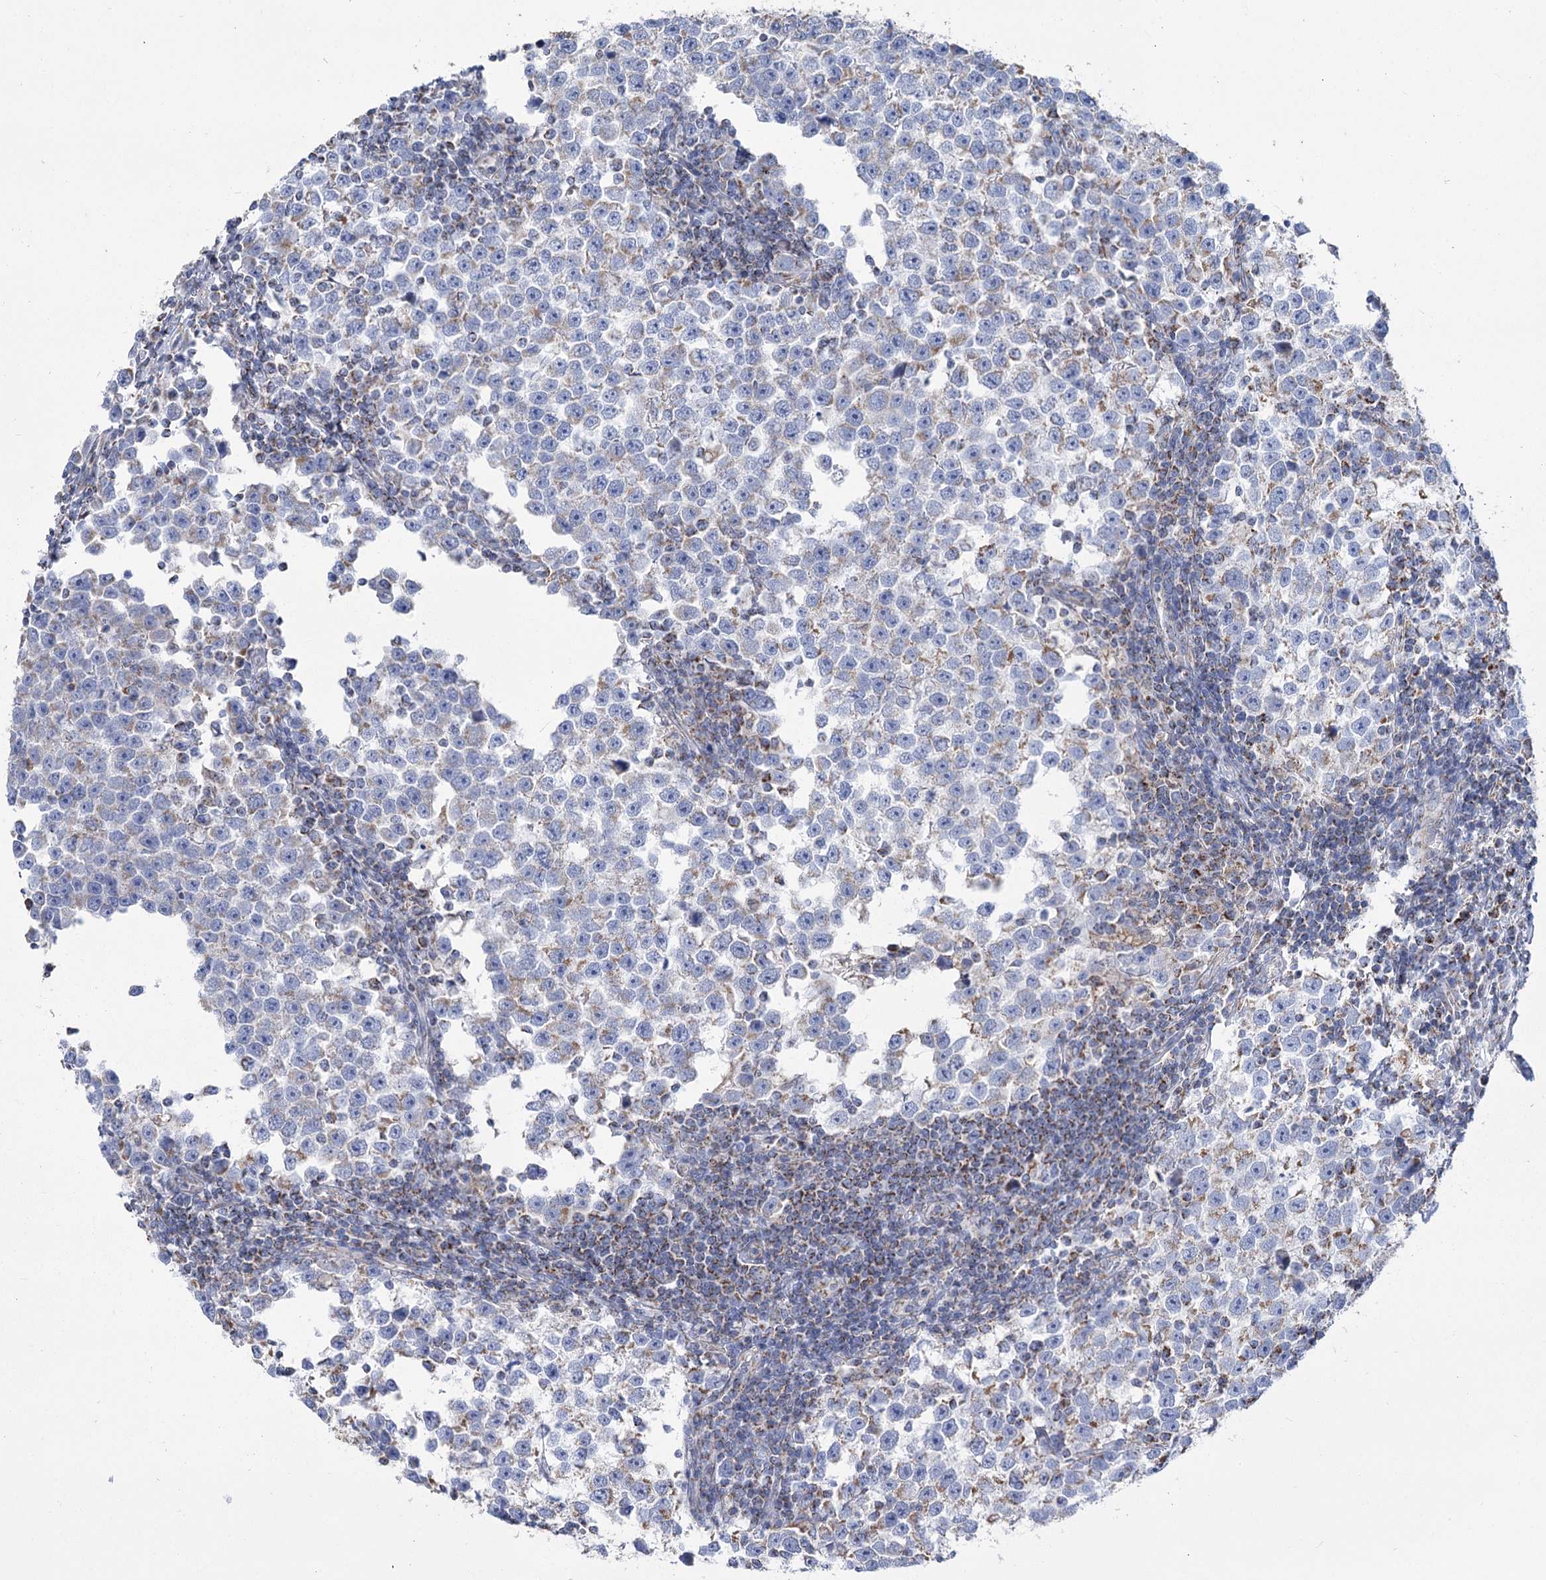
{"staining": {"intensity": "weak", "quantity": "<25%", "location": "cytoplasmic/membranous"}, "tissue": "testis cancer", "cell_type": "Tumor cells", "image_type": "cancer", "snomed": [{"axis": "morphology", "description": "Normal tissue, NOS"}, {"axis": "morphology", "description": "Seminoma, NOS"}, {"axis": "topography", "description": "Testis"}], "caption": "Protein analysis of testis cancer (seminoma) shows no significant expression in tumor cells. The staining was performed using DAB (3,3'-diaminobenzidine) to visualize the protein expression in brown, while the nuclei were stained in blue with hematoxylin (Magnification: 20x).", "gene": "PDHB", "patient": {"sex": "male", "age": 43}}